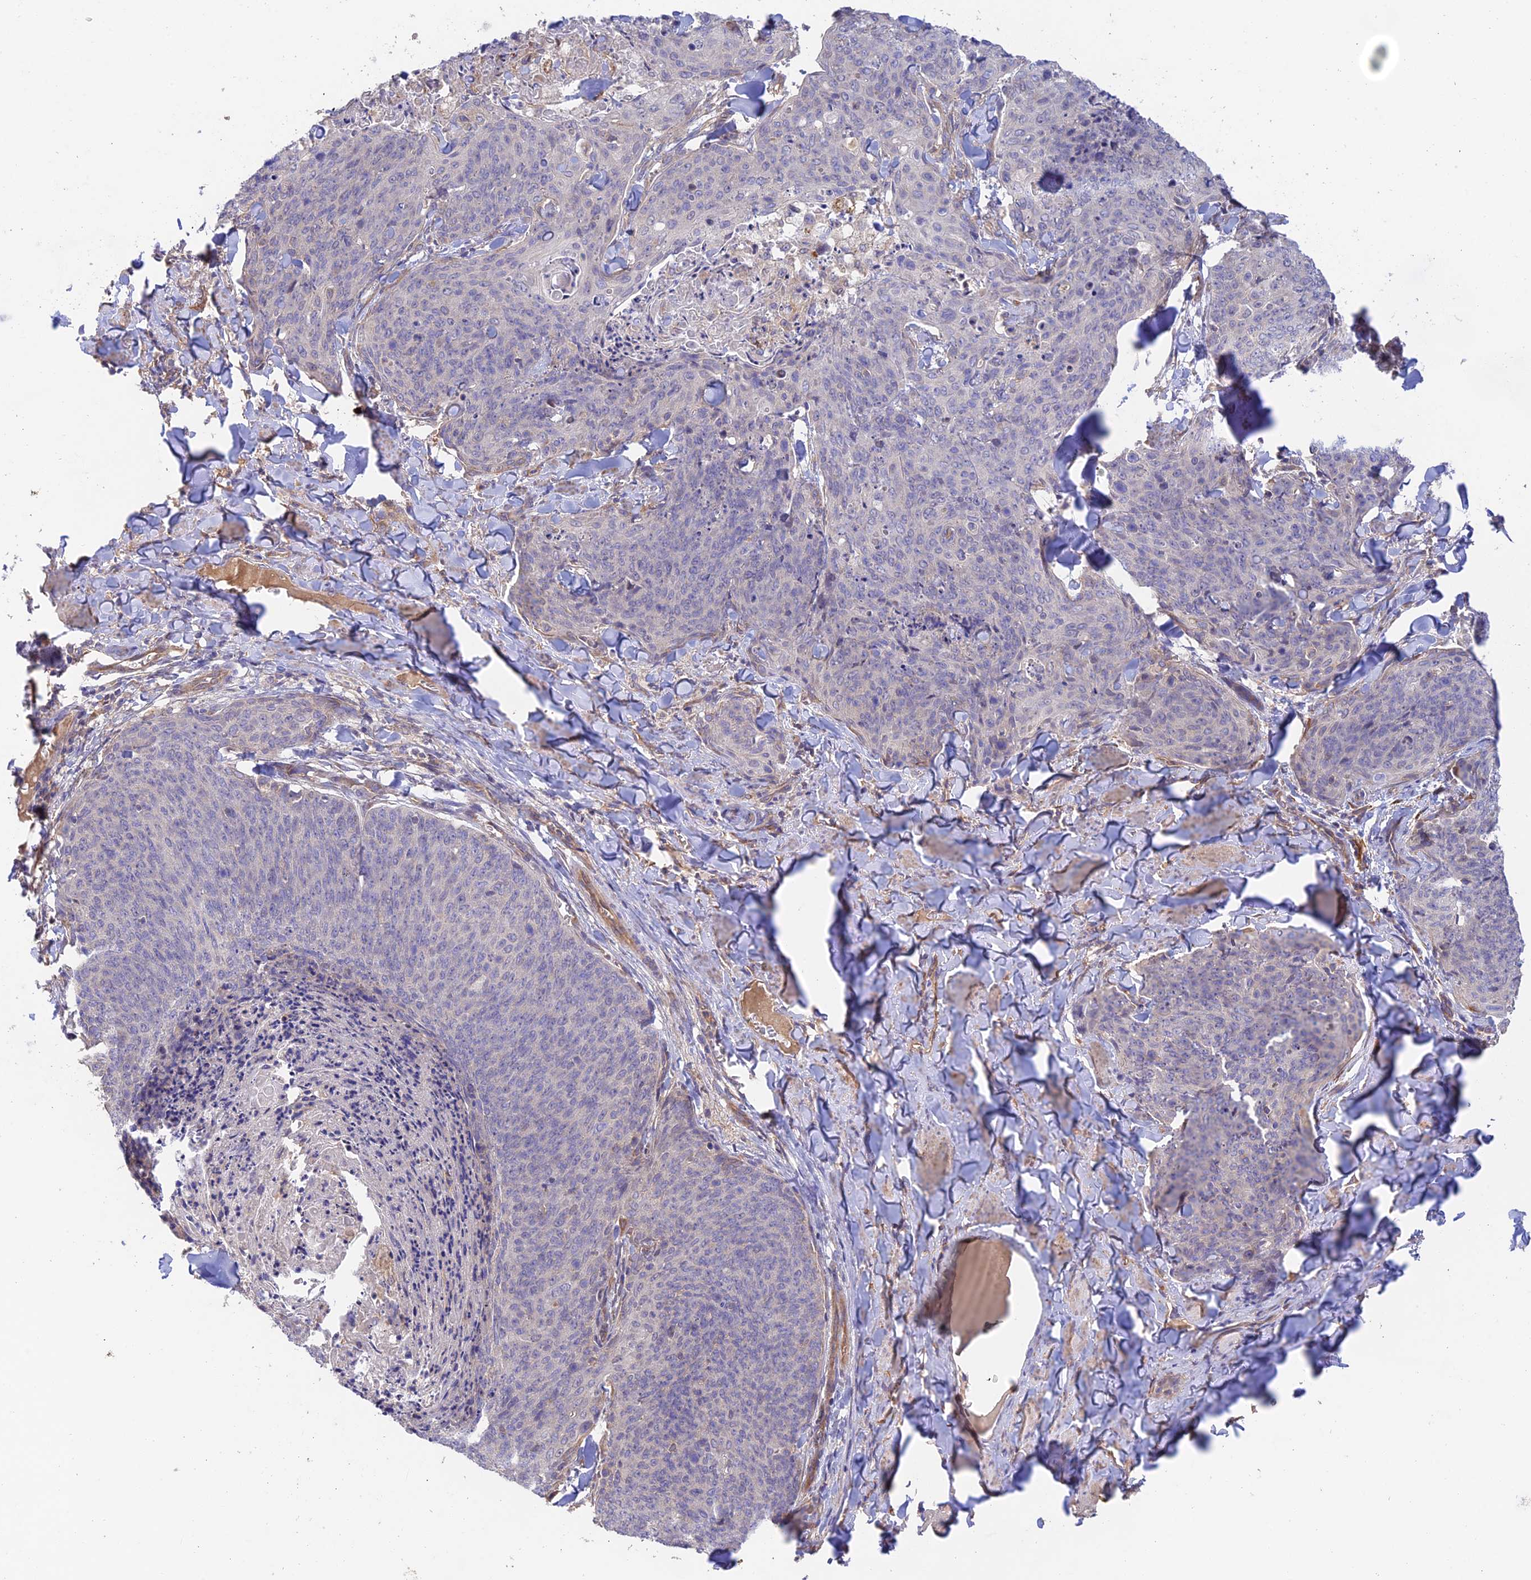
{"staining": {"intensity": "negative", "quantity": "none", "location": "none"}, "tissue": "skin cancer", "cell_type": "Tumor cells", "image_type": "cancer", "snomed": [{"axis": "morphology", "description": "Squamous cell carcinoma, NOS"}, {"axis": "topography", "description": "Skin"}, {"axis": "topography", "description": "Vulva"}], "caption": "Skin squamous cell carcinoma was stained to show a protein in brown. There is no significant expression in tumor cells. Brightfield microscopy of IHC stained with DAB (3,3'-diaminobenzidine) (brown) and hematoxylin (blue), captured at high magnification.", "gene": "MYO9A", "patient": {"sex": "female", "age": 85}}